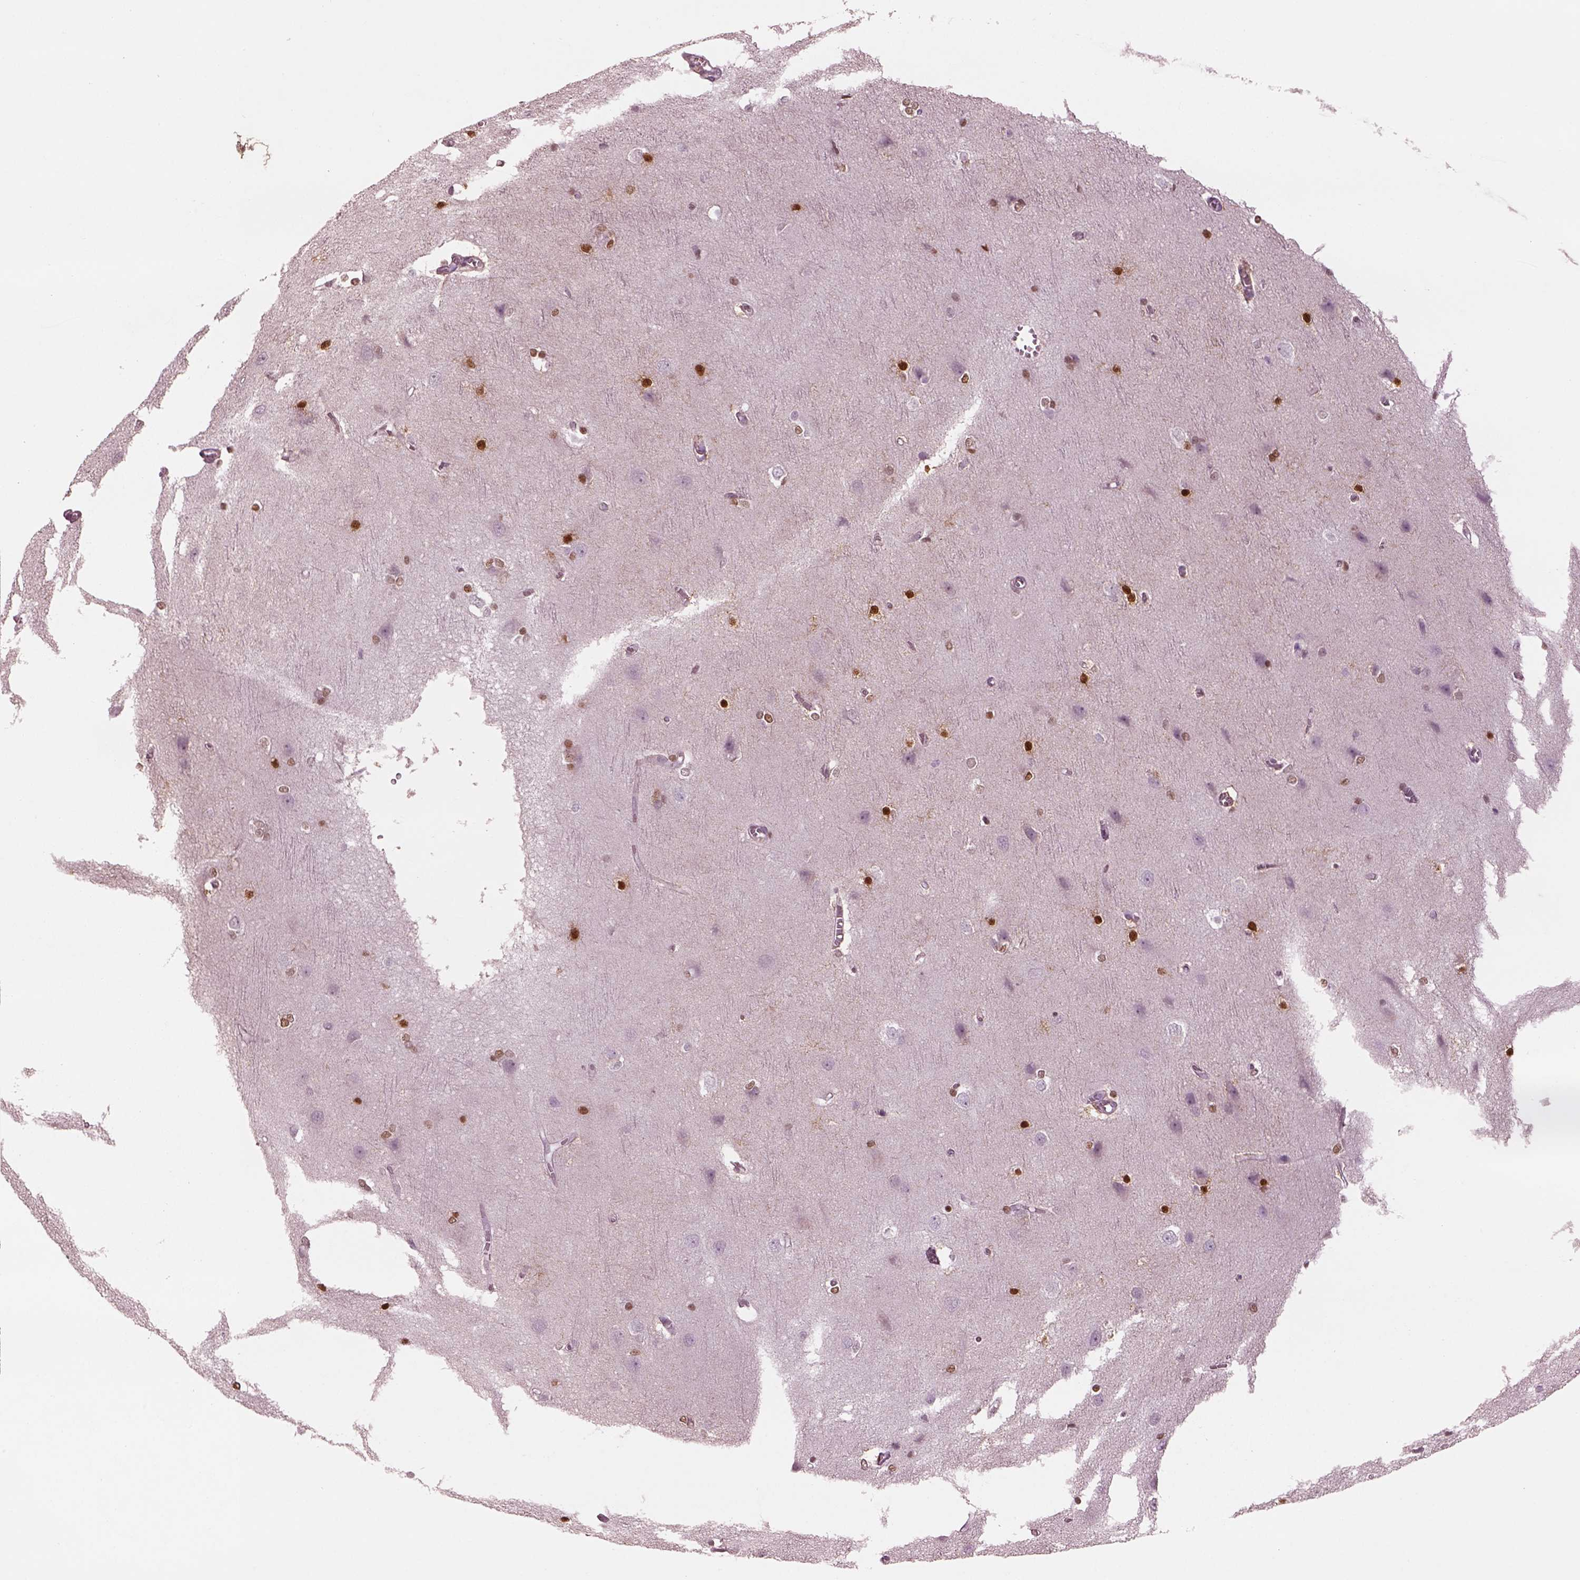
{"staining": {"intensity": "negative", "quantity": "none", "location": "none"}, "tissue": "cerebral cortex", "cell_type": "Endothelial cells", "image_type": "normal", "snomed": [{"axis": "morphology", "description": "Normal tissue, NOS"}, {"axis": "topography", "description": "Cerebral cortex"}], "caption": "Endothelial cells show no significant staining in benign cerebral cortex. (DAB (3,3'-diaminobenzidine) immunohistochemistry (IHC), high magnification).", "gene": "SOX9", "patient": {"sex": "male", "age": 37}}